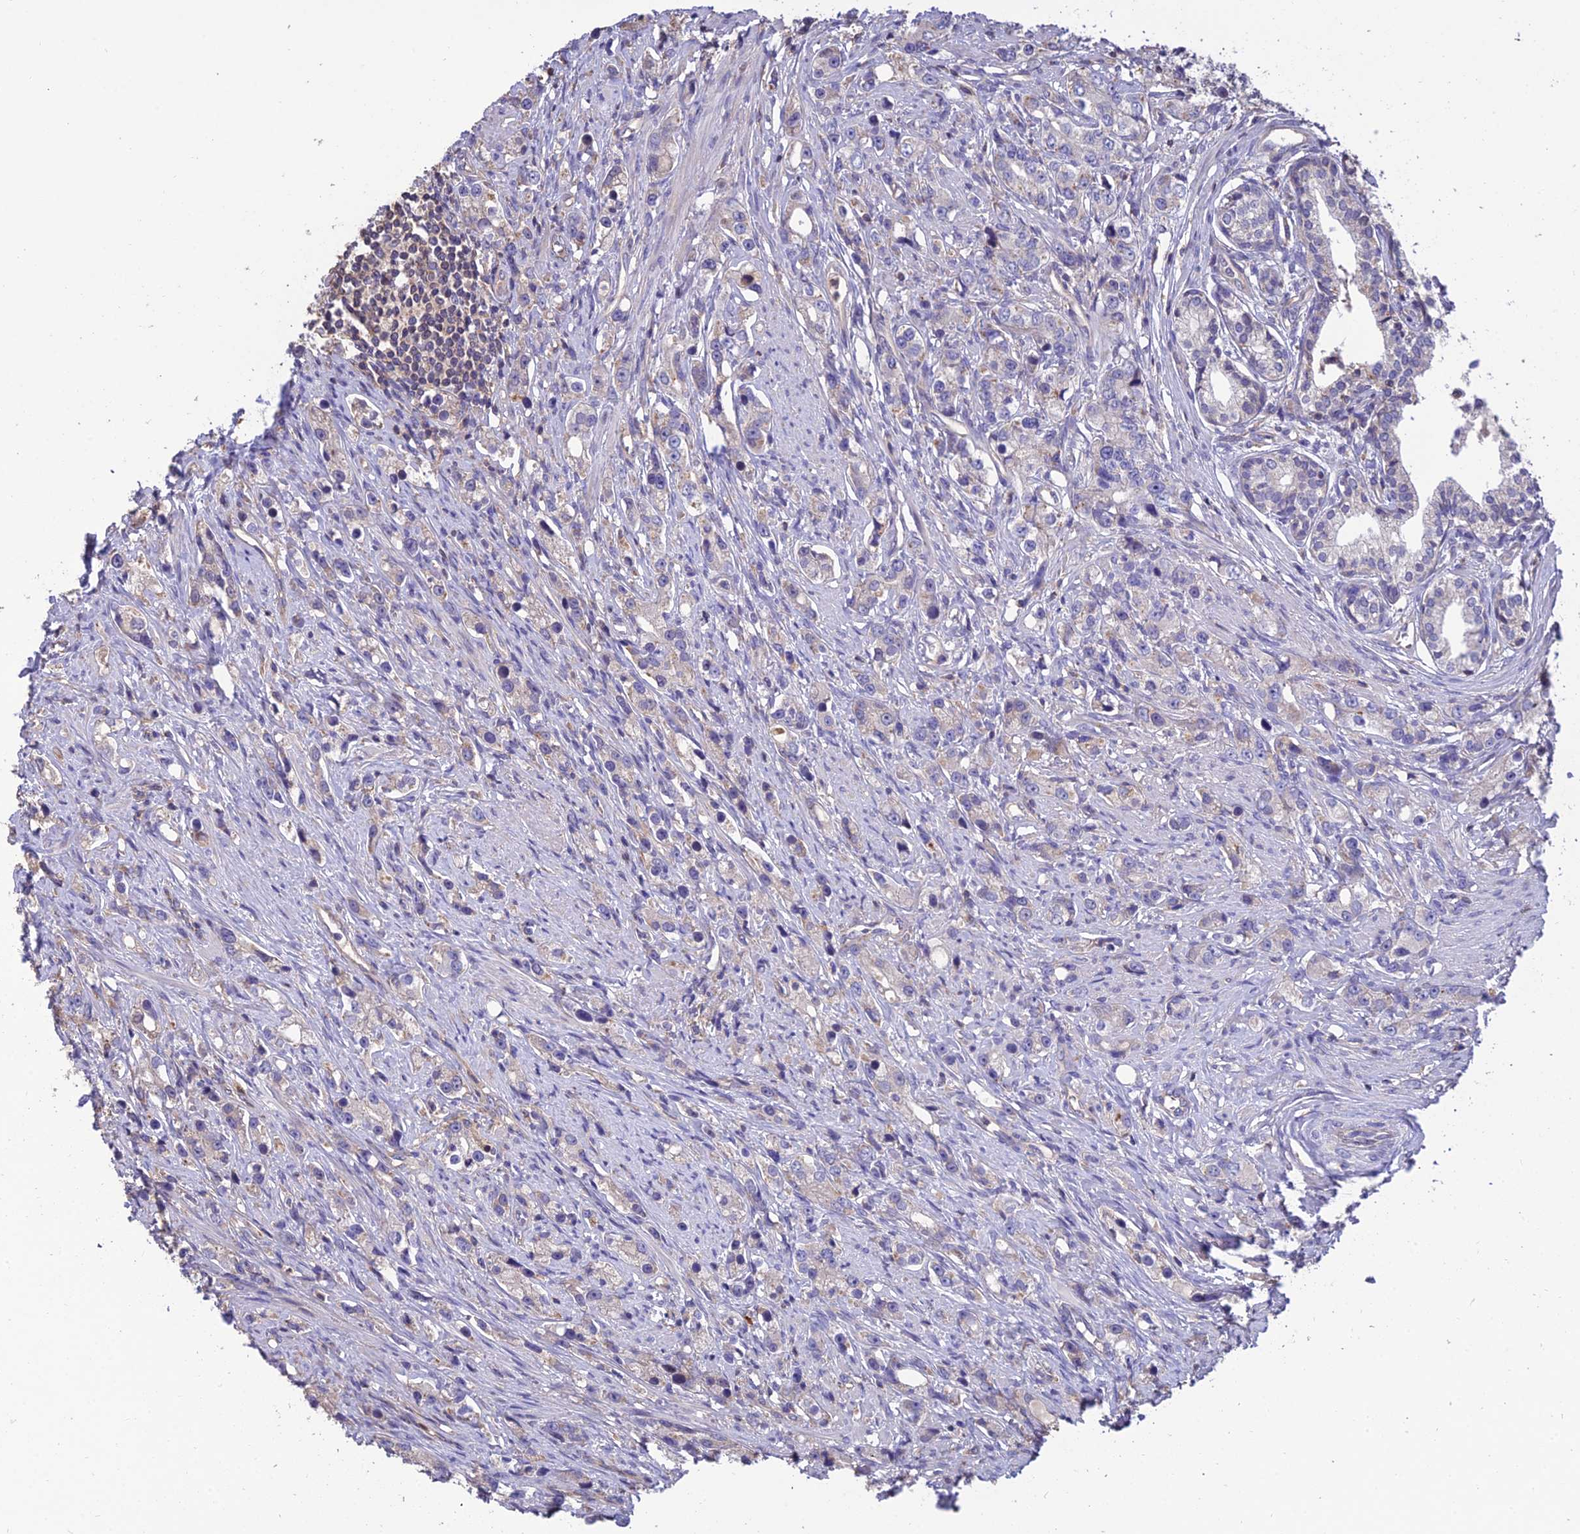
{"staining": {"intensity": "negative", "quantity": "none", "location": "none"}, "tissue": "prostate cancer", "cell_type": "Tumor cells", "image_type": "cancer", "snomed": [{"axis": "morphology", "description": "Adenocarcinoma, High grade"}, {"axis": "topography", "description": "Prostate"}], "caption": "IHC image of neoplastic tissue: human prostate cancer (high-grade adenocarcinoma) stained with DAB (3,3'-diaminobenzidine) displays no significant protein staining in tumor cells.", "gene": "MIOS", "patient": {"sex": "male", "age": 63}}